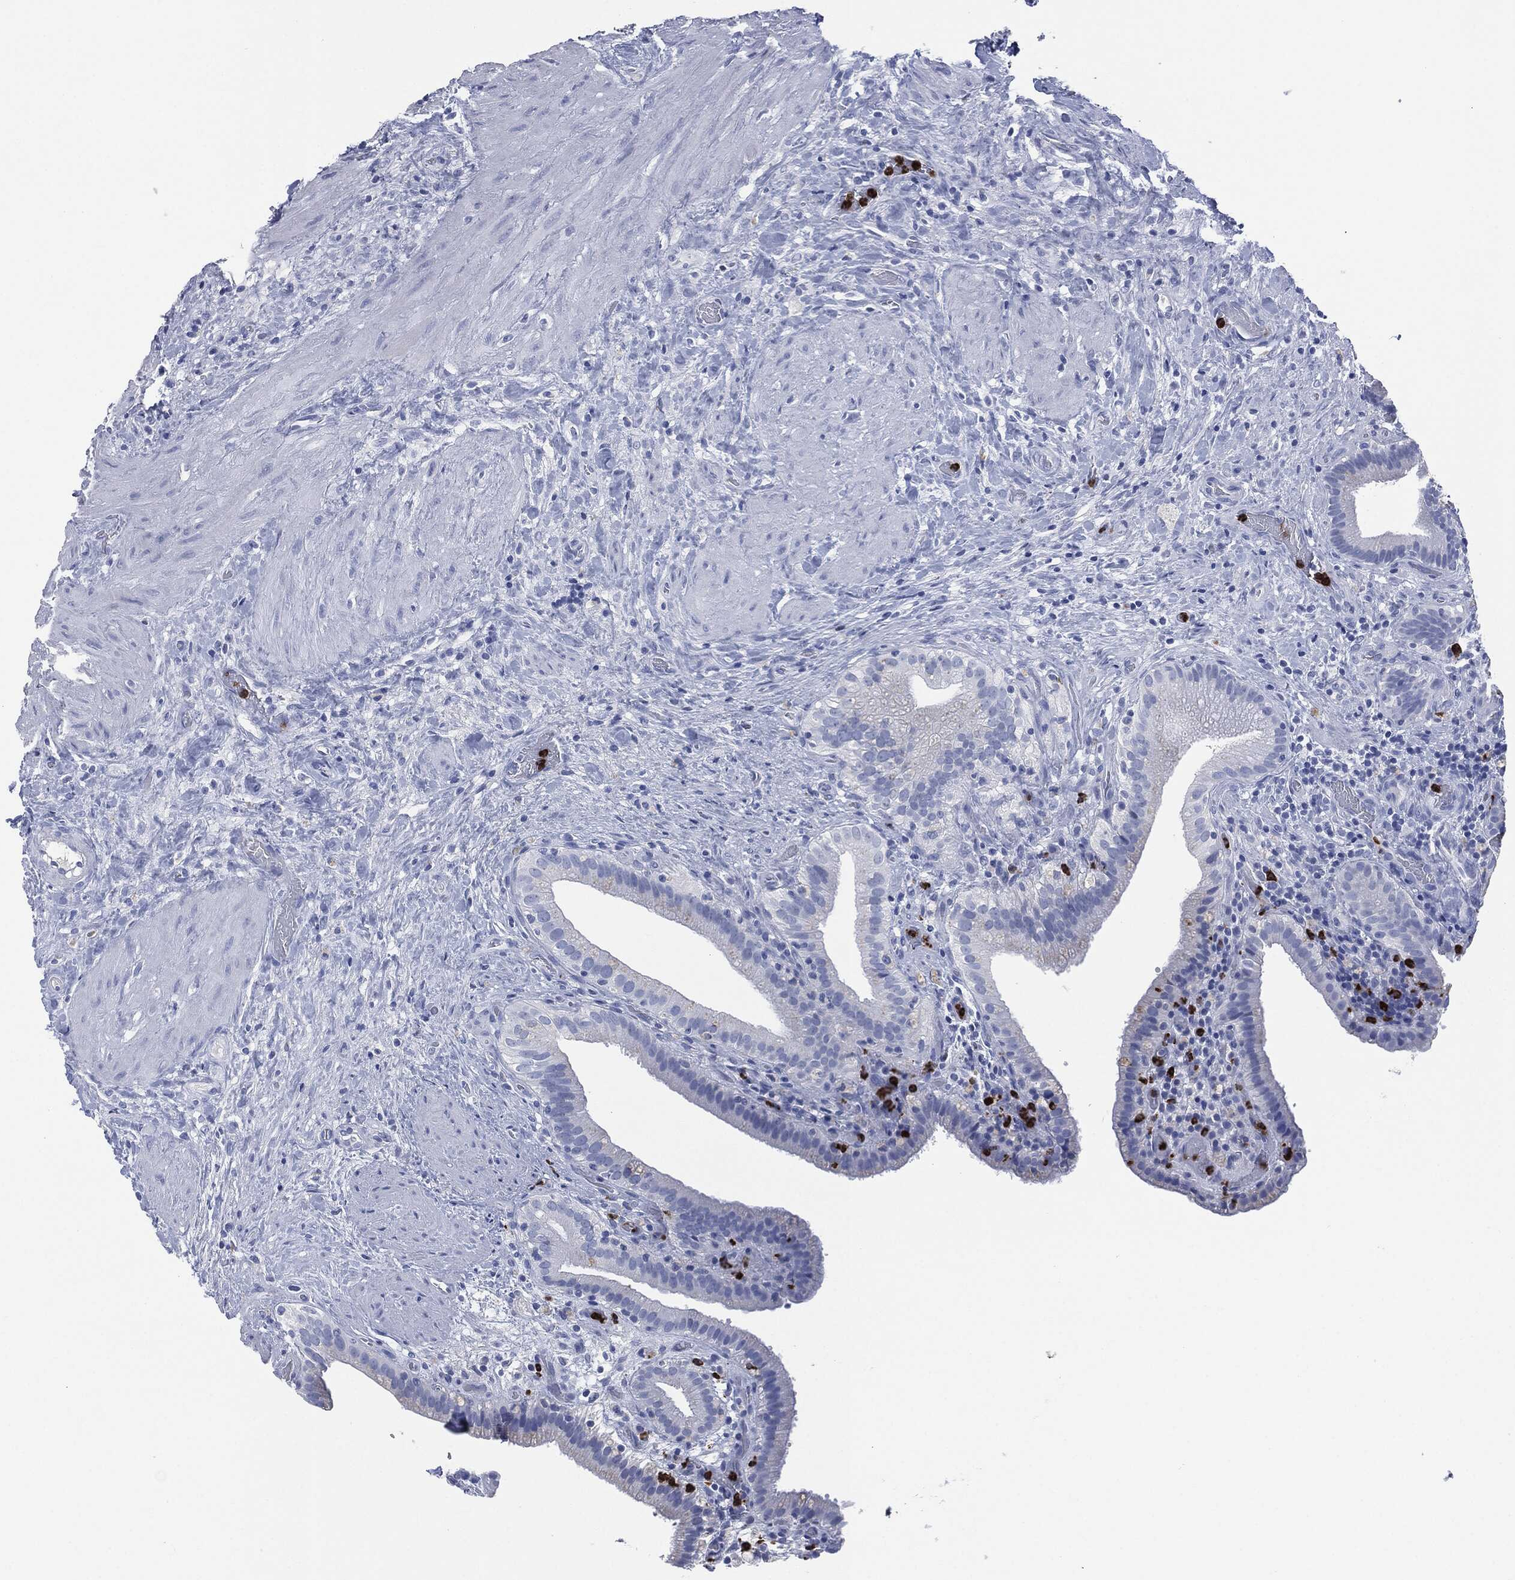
{"staining": {"intensity": "negative", "quantity": "none", "location": "none"}, "tissue": "gallbladder", "cell_type": "Glandular cells", "image_type": "normal", "snomed": [{"axis": "morphology", "description": "Normal tissue, NOS"}, {"axis": "topography", "description": "Gallbladder"}], "caption": "DAB (3,3'-diaminobenzidine) immunohistochemical staining of benign human gallbladder displays no significant expression in glandular cells. The staining was performed using DAB to visualize the protein expression in brown, while the nuclei were stained in blue with hematoxylin (Magnification: 20x).", "gene": "CEACAM8", "patient": {"sex": "male", "age": 62}}